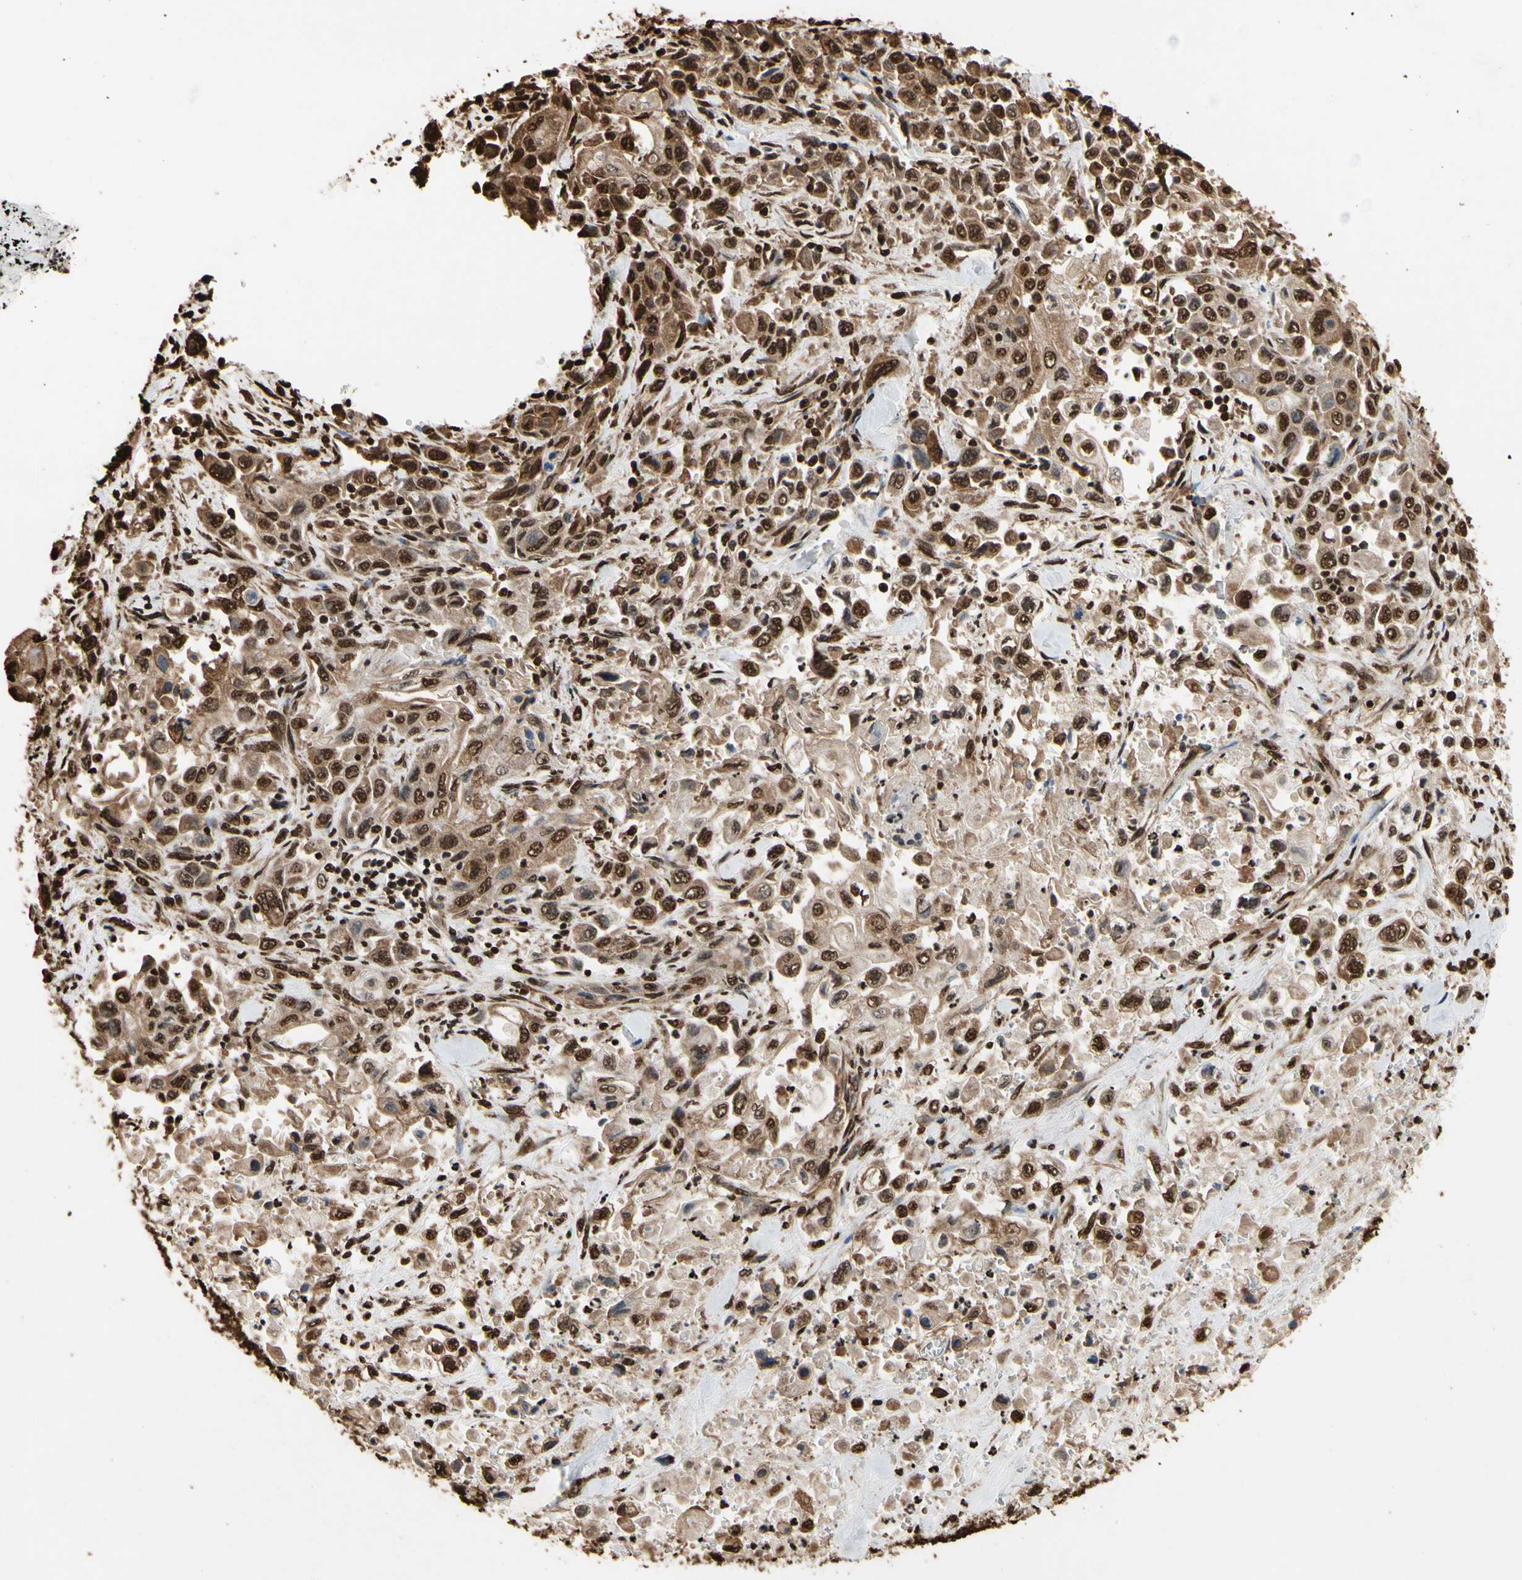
{"staining": {"intensity": "strong", "quantity": ">75%", "location": "cytoplasmic/membranous,nuclear"}, "tissue": "pancreatic cancer", "cell_type": "Tumor cells", "image_type": "cancer", "snomed": [{"axis": "morphology", "description": "Adenocarcinoma, NOS"}, {"axis": "topography", "description": "Pancreas"}], "caption": "The immunohistochemical stain labels strong cytoplasmic/membranous and nuclear staining in tumor cells of pancreatic cancer (adenocarcinoma) tissue.", "gene": "HNRNPK", "patient": {"sex": "male", "age": 70}}